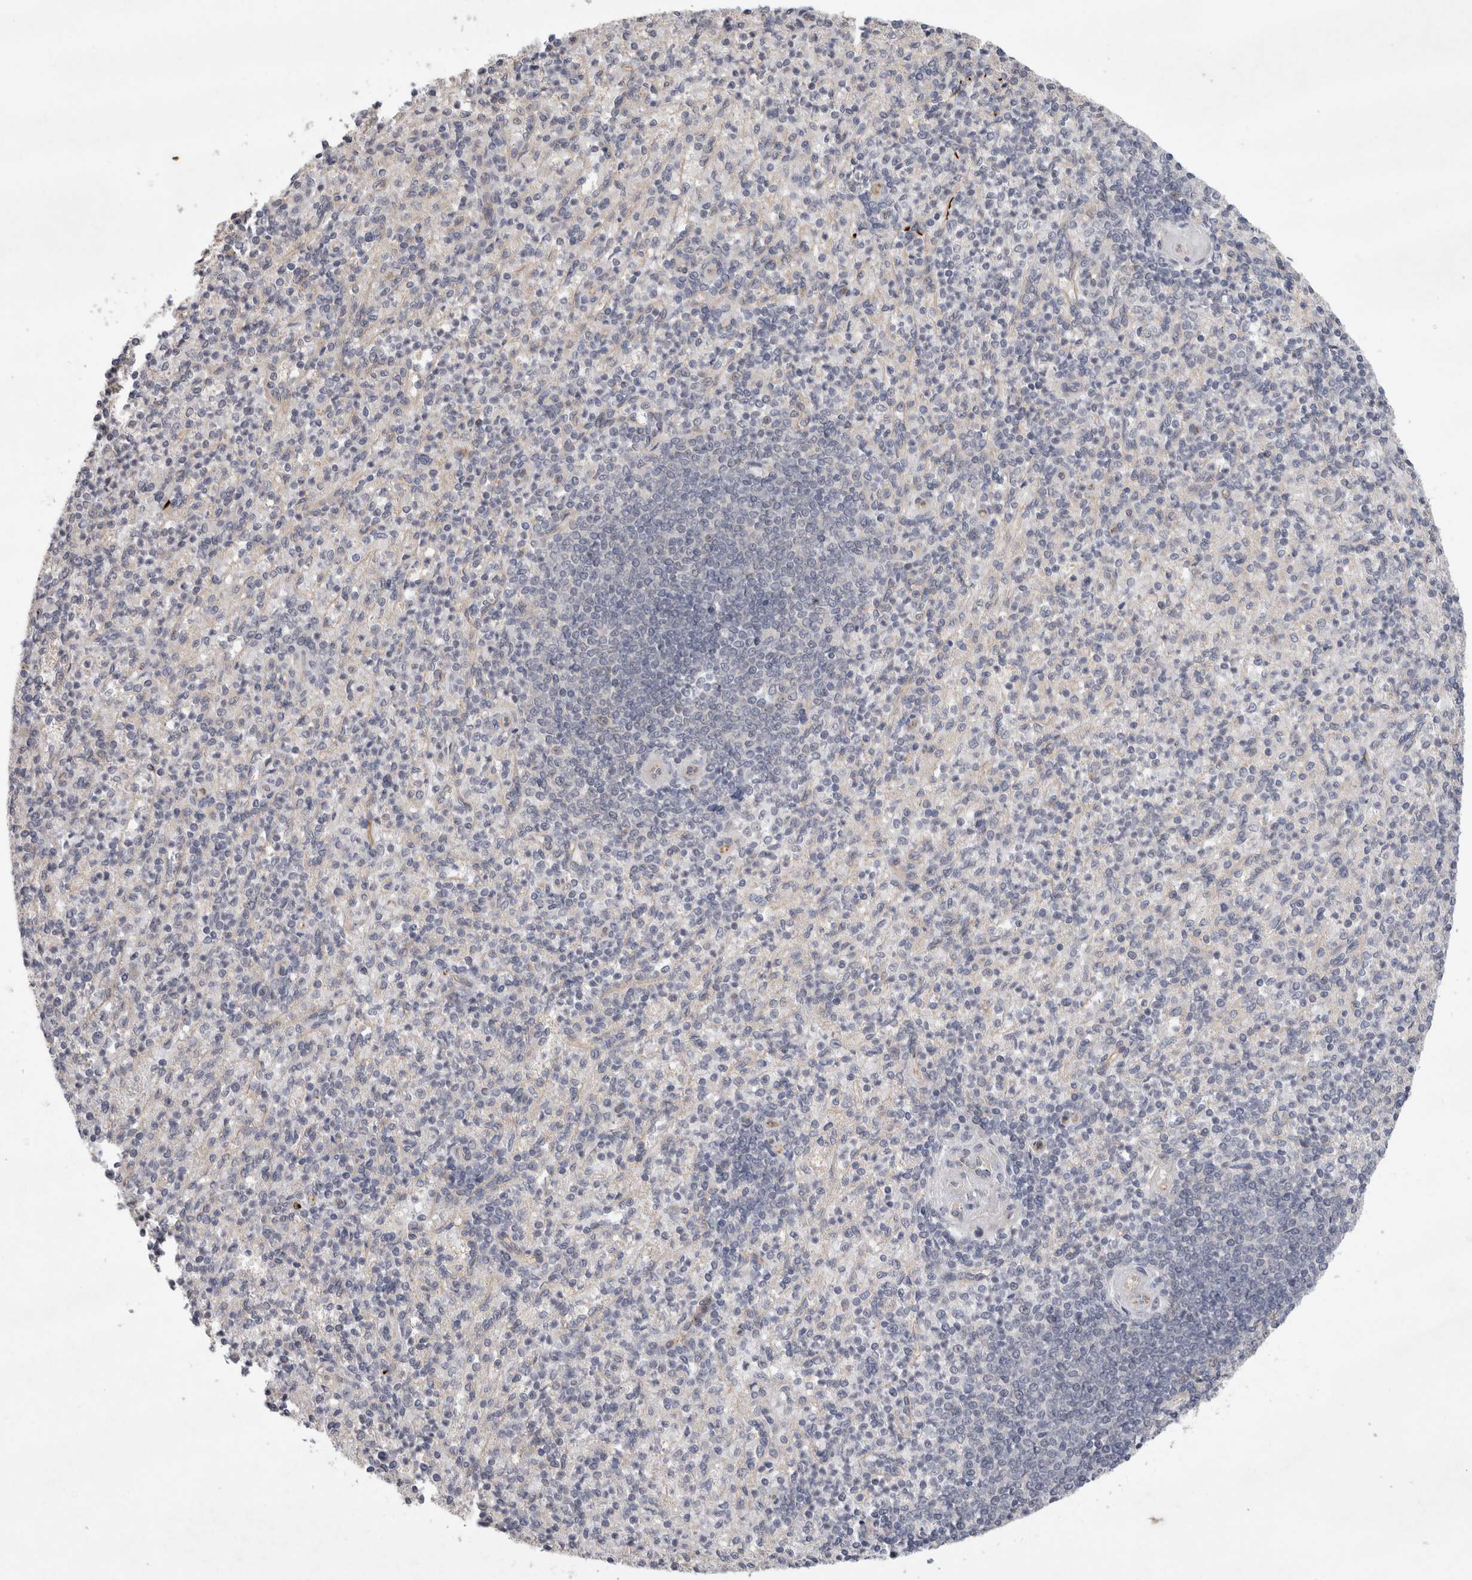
{"staining": {"intensity": "negative", "quantity": "none", "location": "none"}, "tissue": "spleen", "cell_type": "Cells in red pulp", "image_type": "normal", "snomed": [{"axis": "morphology", "description": "Normal tissue, NOS"}, {"axis": "topography", "description": "Spleen"}], "caption": "A photomicrograph of spleen stained for a protein demonstrates no brown staining in cells in red pulp.", "gene": "CRISPLD1", "patient": {"sex": "female", "age": 74}}